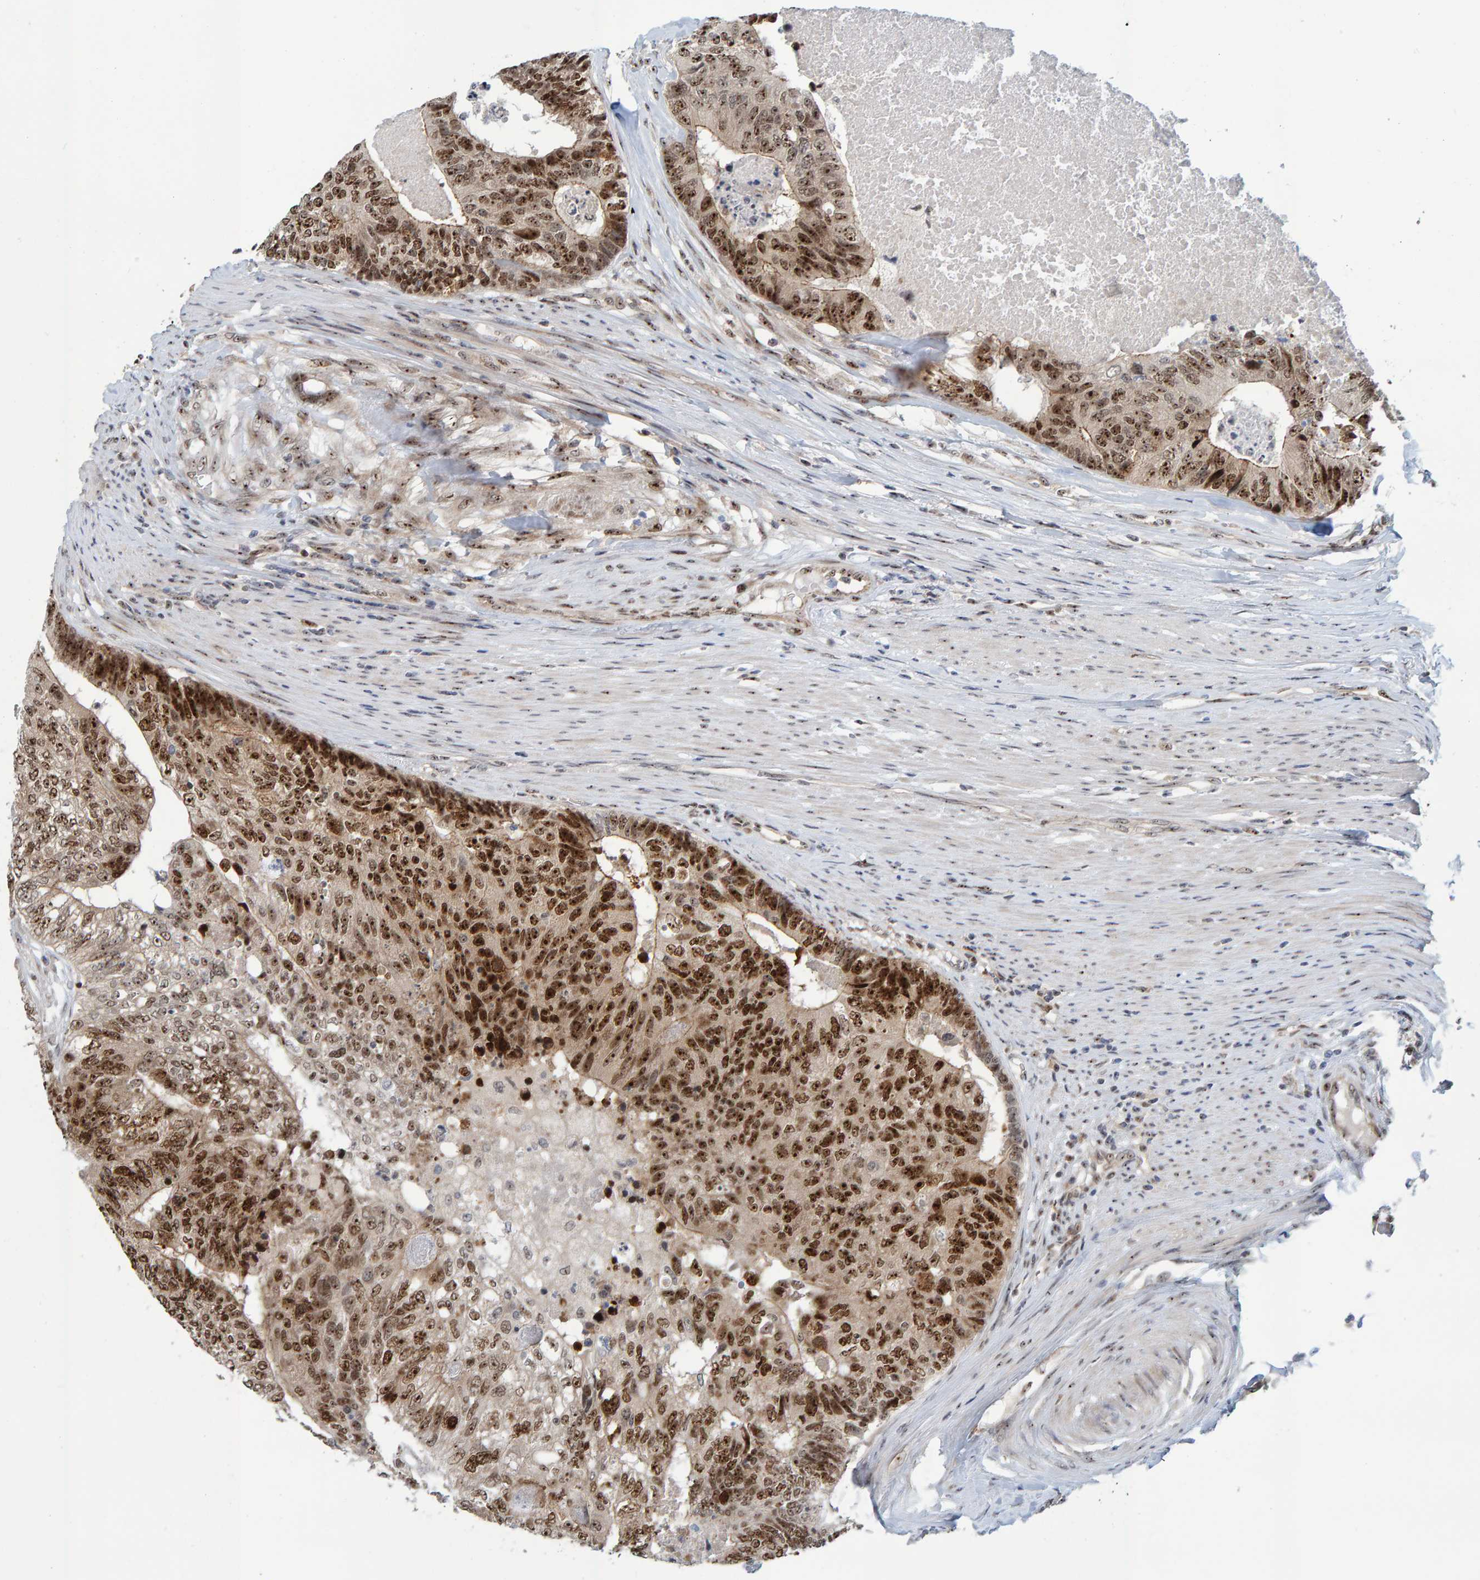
{"staining": {"intensity": "strong", "quantity": ">75%", "location": "cytoplasmic/membranous,nuclear"}, "tissue": "colorectal cancer", "cell_type": "Tumor cells", "image_type": "cancer", "snomed": [{"axis": "morphology", "description": "Adenocarcinoma, NOS"}, {"axis": "topography", "description": "Colon"}], "caption": "Adenocarcinoma (colorectal) tissue demonstrates strong cytoplasmic/membranous and nuclear expression in approximately >75% of tumor cells, visualized by immunohistochemistry.", "gene": "POLR1E", "patient": {"sex": "female", "age": 67}}